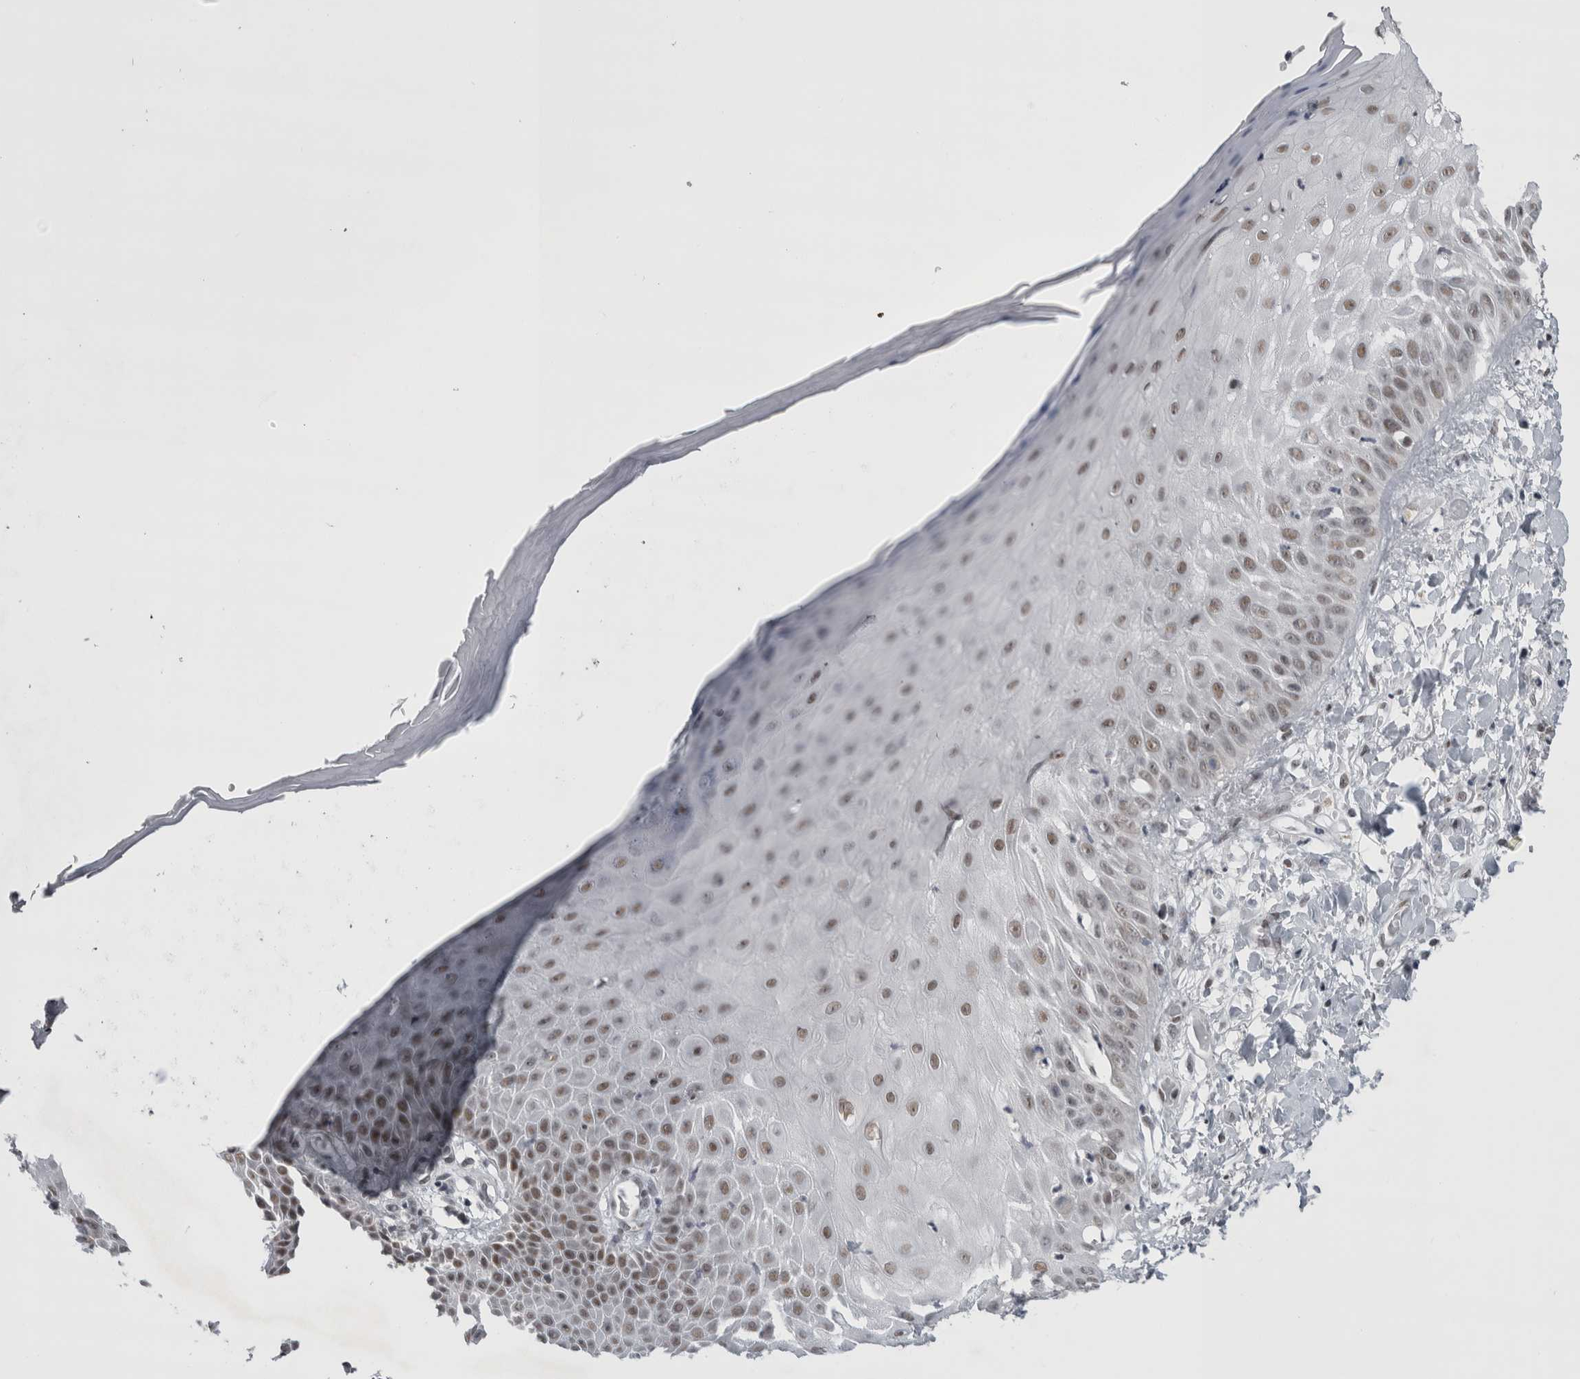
{"staining": {"intensity": "weak", "quantity": ">75%", "location": "nuclear"}, "tissue": "skin", "cell_type": "Fibroblasts", "image_type": "normal", "snomed": [{"axis": "morphology", "description": "Normal tissue, NOS"}, {"axis": "morphology", "description": "Inflammation, NOS"}, {"axis": "topography", "description": "Skin"}], "caption": "Brown immunohistochemical staining in normal human skin shows weak nuclear expression in about >75% of fibroblasts.", "gene": "PSMB2", "patient": {"sex": "female", "age": 44}}